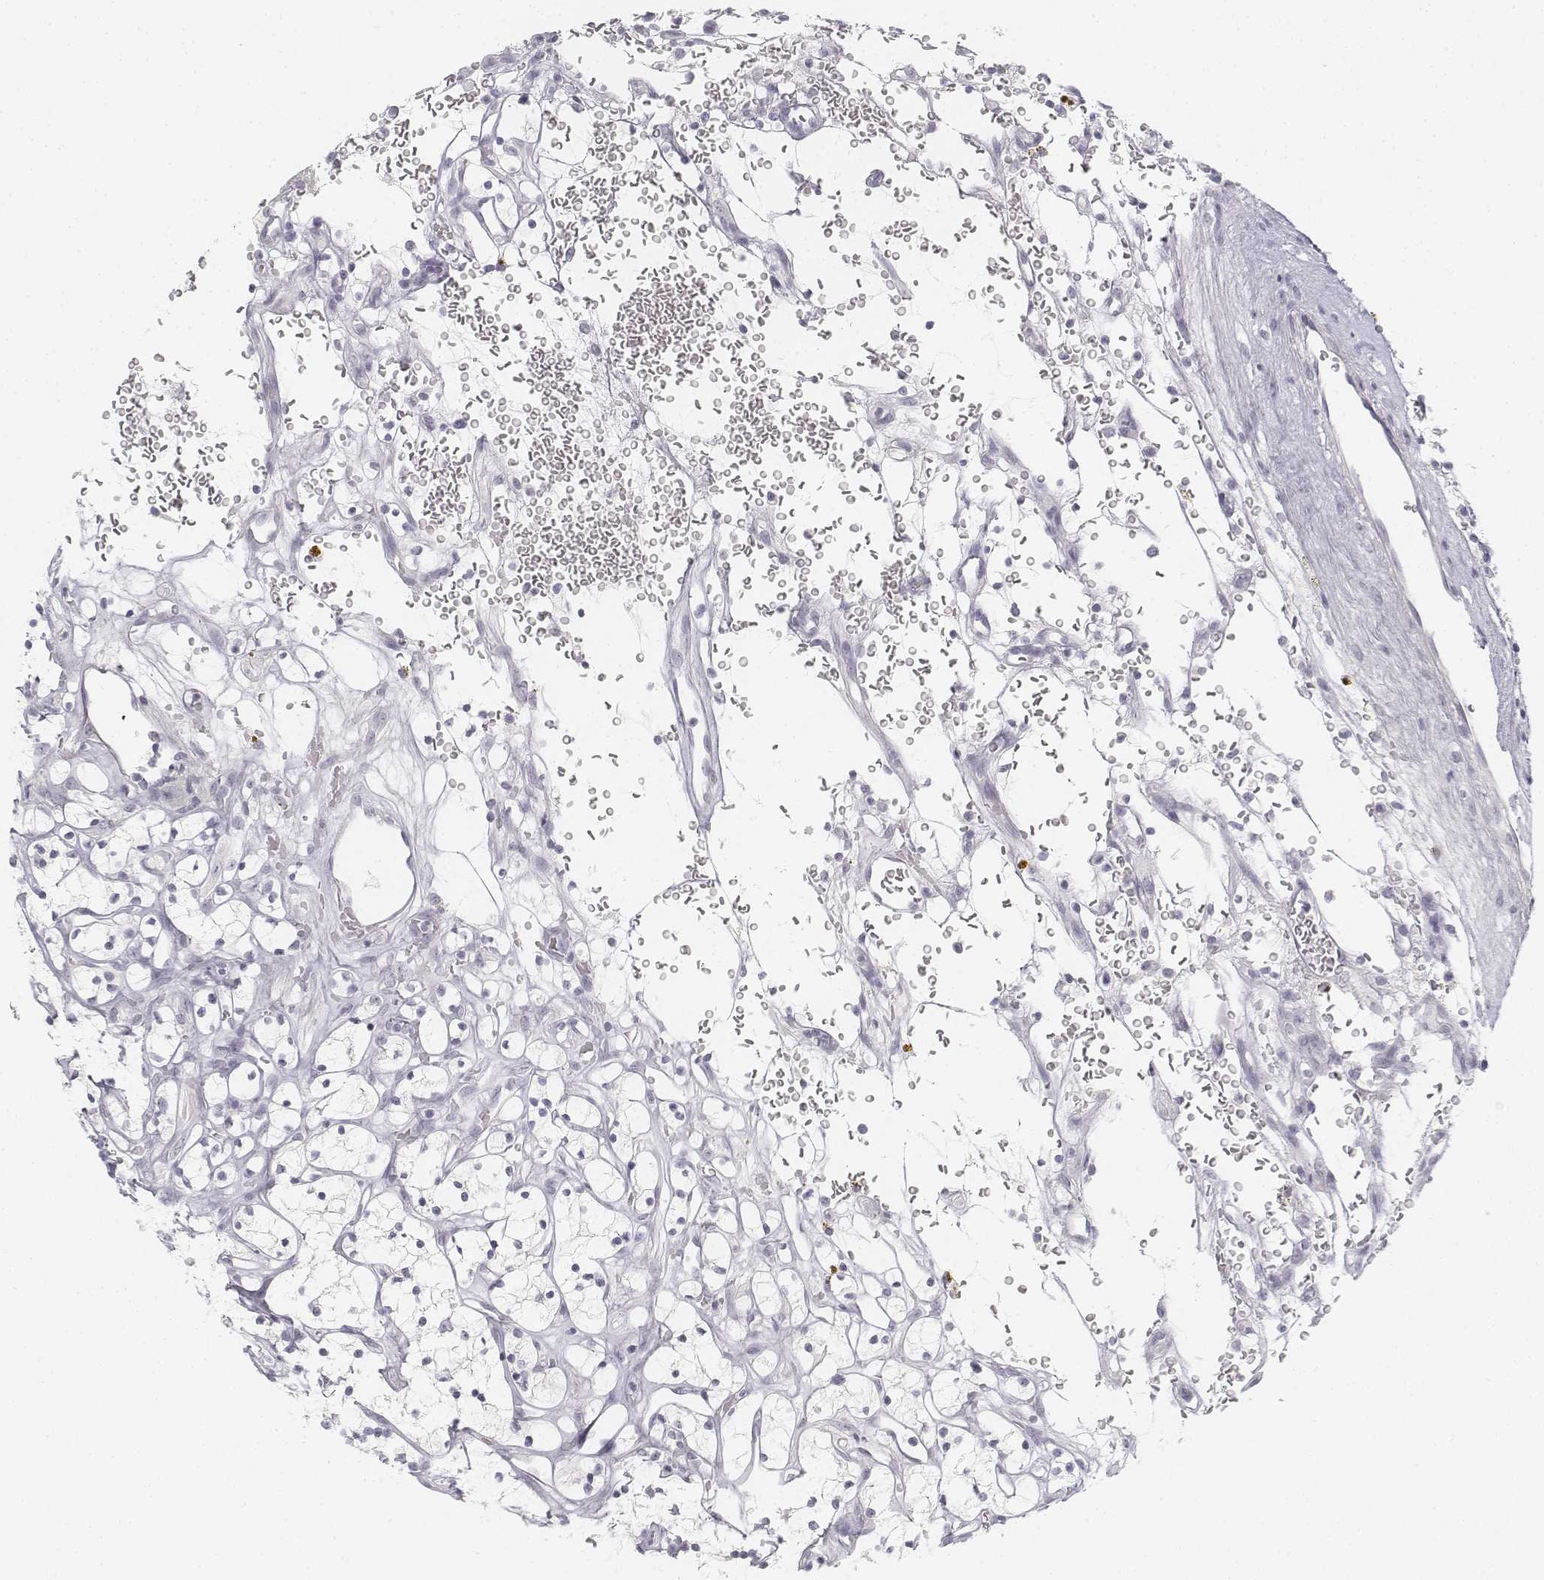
{"staining": {"intensity": "negative", "quantity": "none", "location": "none"}, "tissue": "renal cancer", "cell_type": "Tumor cells", "image_type": "cancer", "snomed": [{"axis": "morphology", "description": "Adenocarcinoma, NOS"}, {"axis": "topography", "description": "Kidney"}], "caption": "Tumor cells show no significant expression in renal adenocarcinoma. (DAB IHC visualized using brightfield microscopy, high magnification).", "gene": "KRT25", "patient": {"sex": "female", "age": 64}}